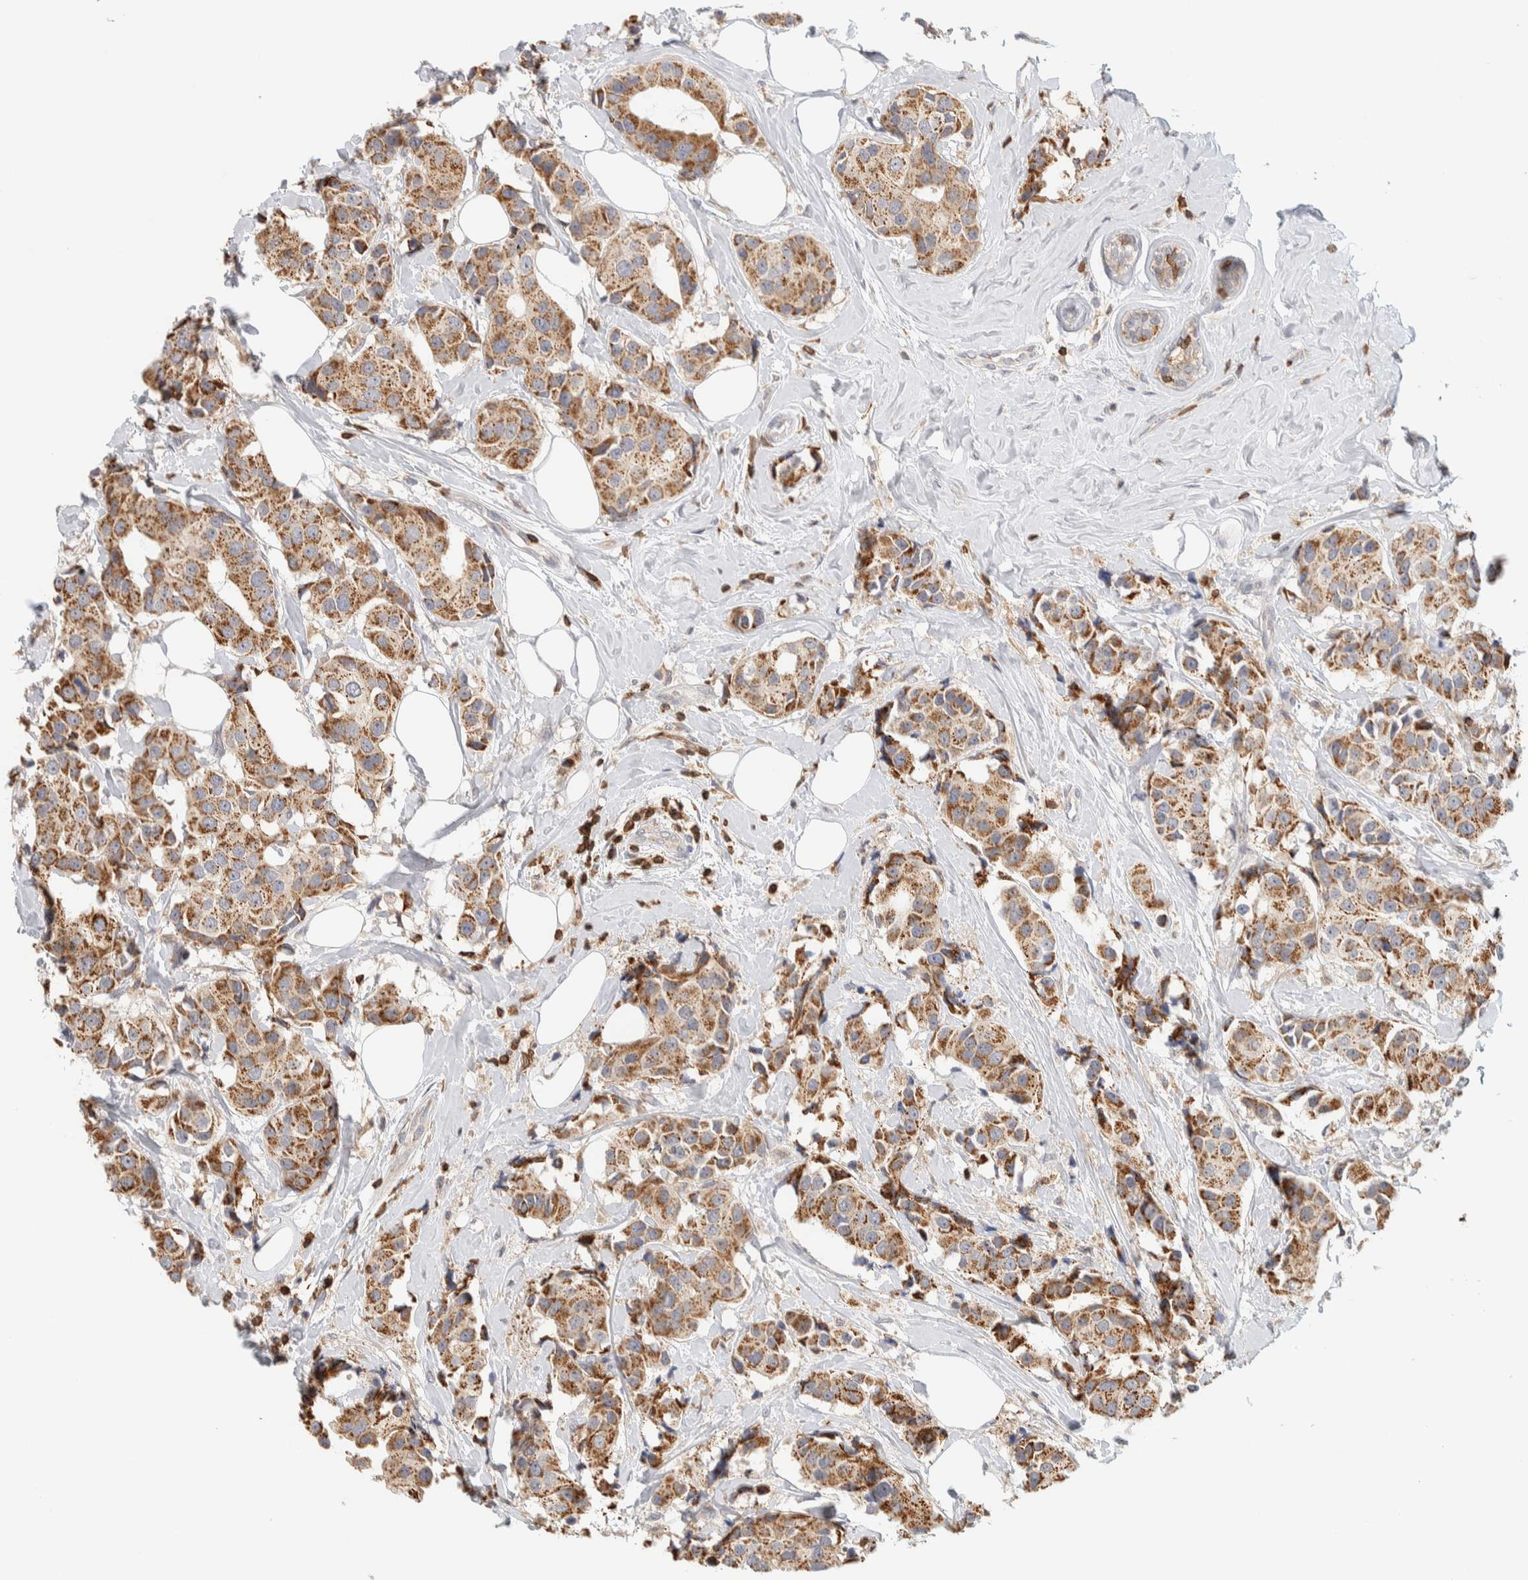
{"staining": {"intensity": "moderate", "quantity": ">75%", "location": "cytoplasmic/membranous"}, "tissue": "breast cancer", "cell_type": "Tumor cells", "image_type": "cancer", "snomed": [{"axis": "morphology", "description": "Normal tissue, NOS"}, {"axis": "morphology", "description": "Duct carcinoma"}, {"axis": "topography", "description": "Breast"}], "caption": "Protein staining displays moderate cytoplasmic/membranous staining in approximately >75% of tumor cells in breast cancer.", "gene": "RUNDC1", "patient": {"sex": "female", "age": 39}}